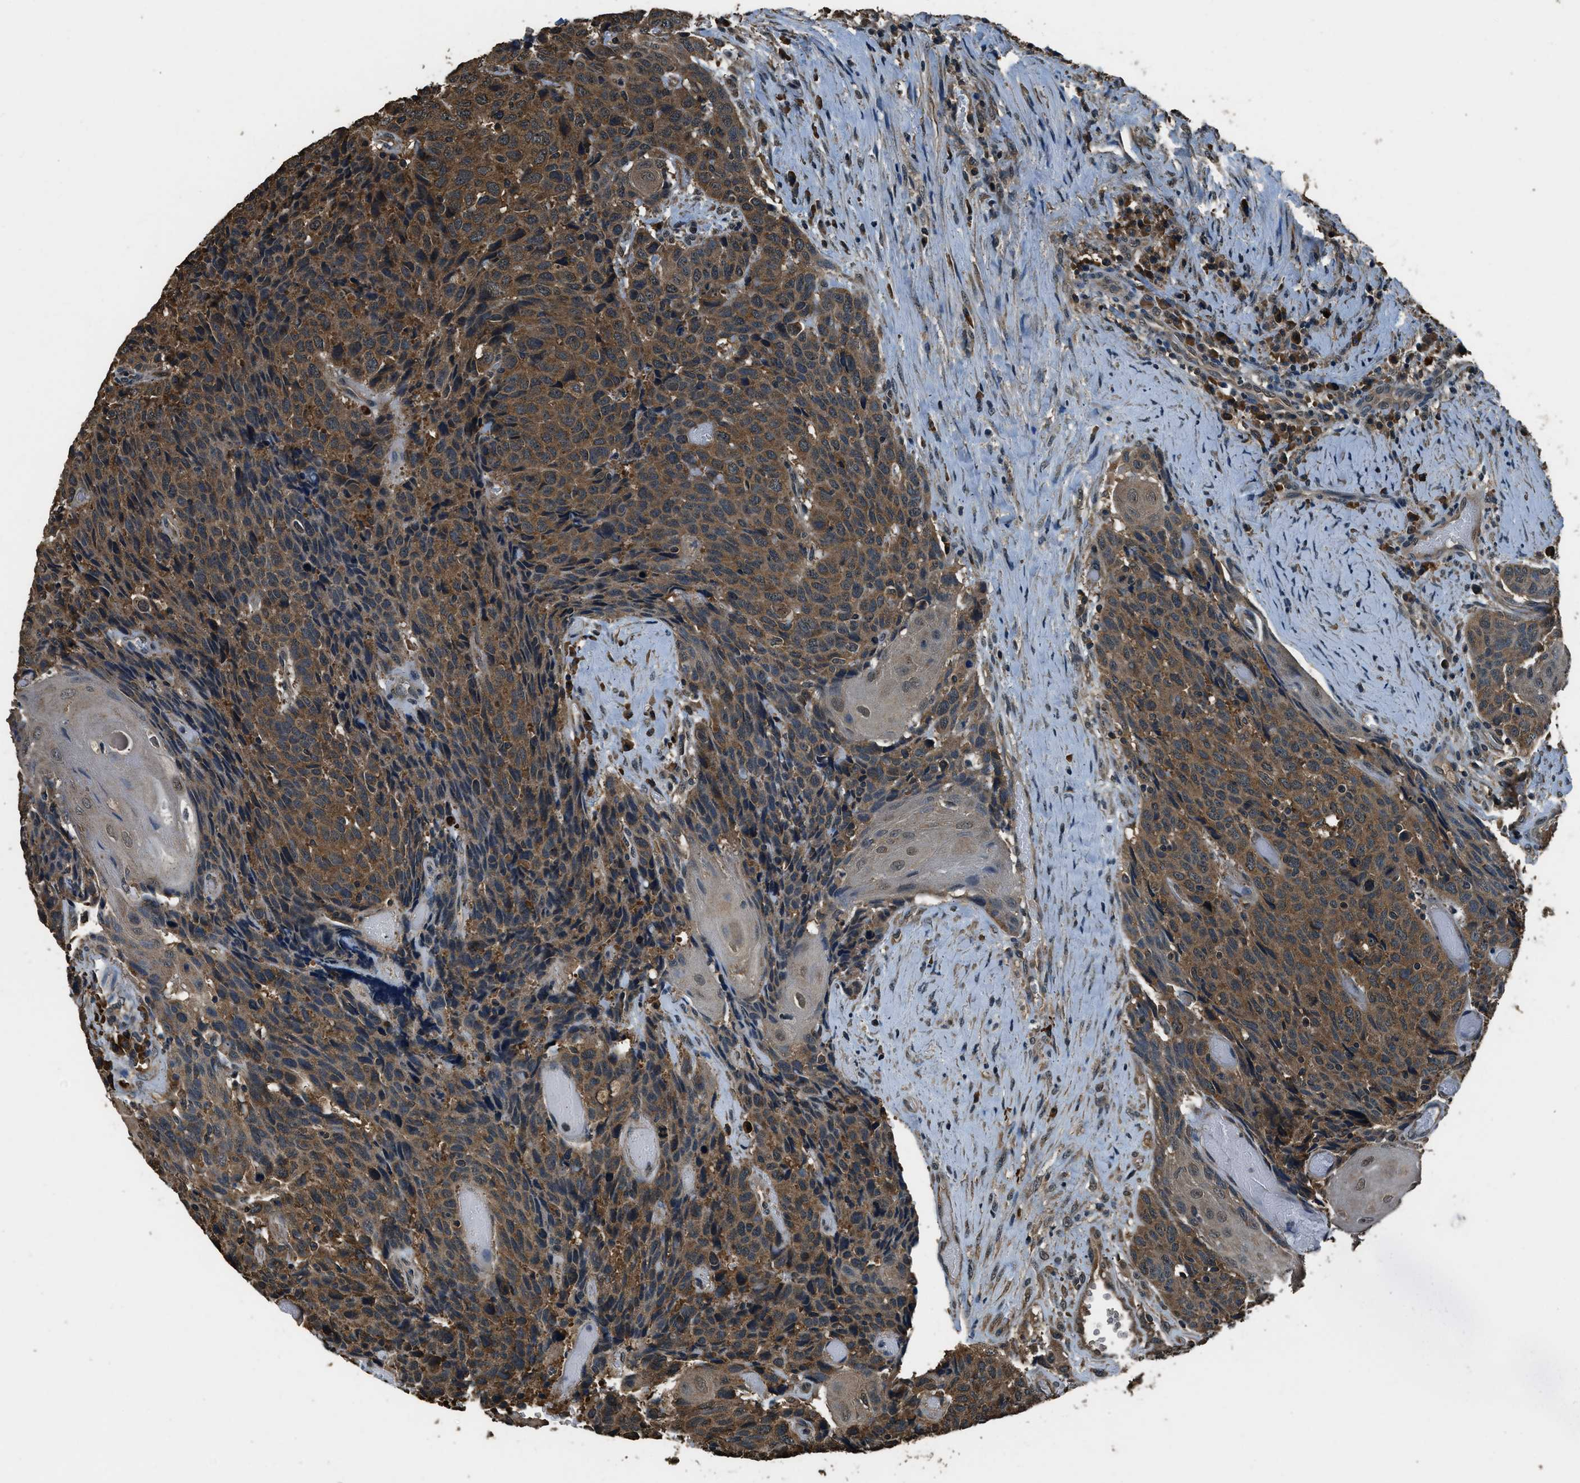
{"staining": {"intensity": "moderate", "quantity": ">75%", "location": "cytoplasmic/membranous"}, "tissue": "head and neck cancer", "cell_type": "Tumor cells", "image_type": "cancer", "snomed": [{"axis": "morphology", "description": "Squamous cell carcinoma, NOS"}, {"axis": "topography", "description": "Head-Neck"}], "caption": "Brown immunohistochemical staining in head and neck cancer reveals moderate cytoplasmic/membranous positivity in approximately >75% of tumor cells. The staining was performed using DAB (3,3'-diaminobenzidine) to visualize the protein expression in brown, while the nuclei were stained in blue with hematoxylin (Magnification: 20x).", "gene": "SALL3", "patient": {"sex": "male", "age": 66}}